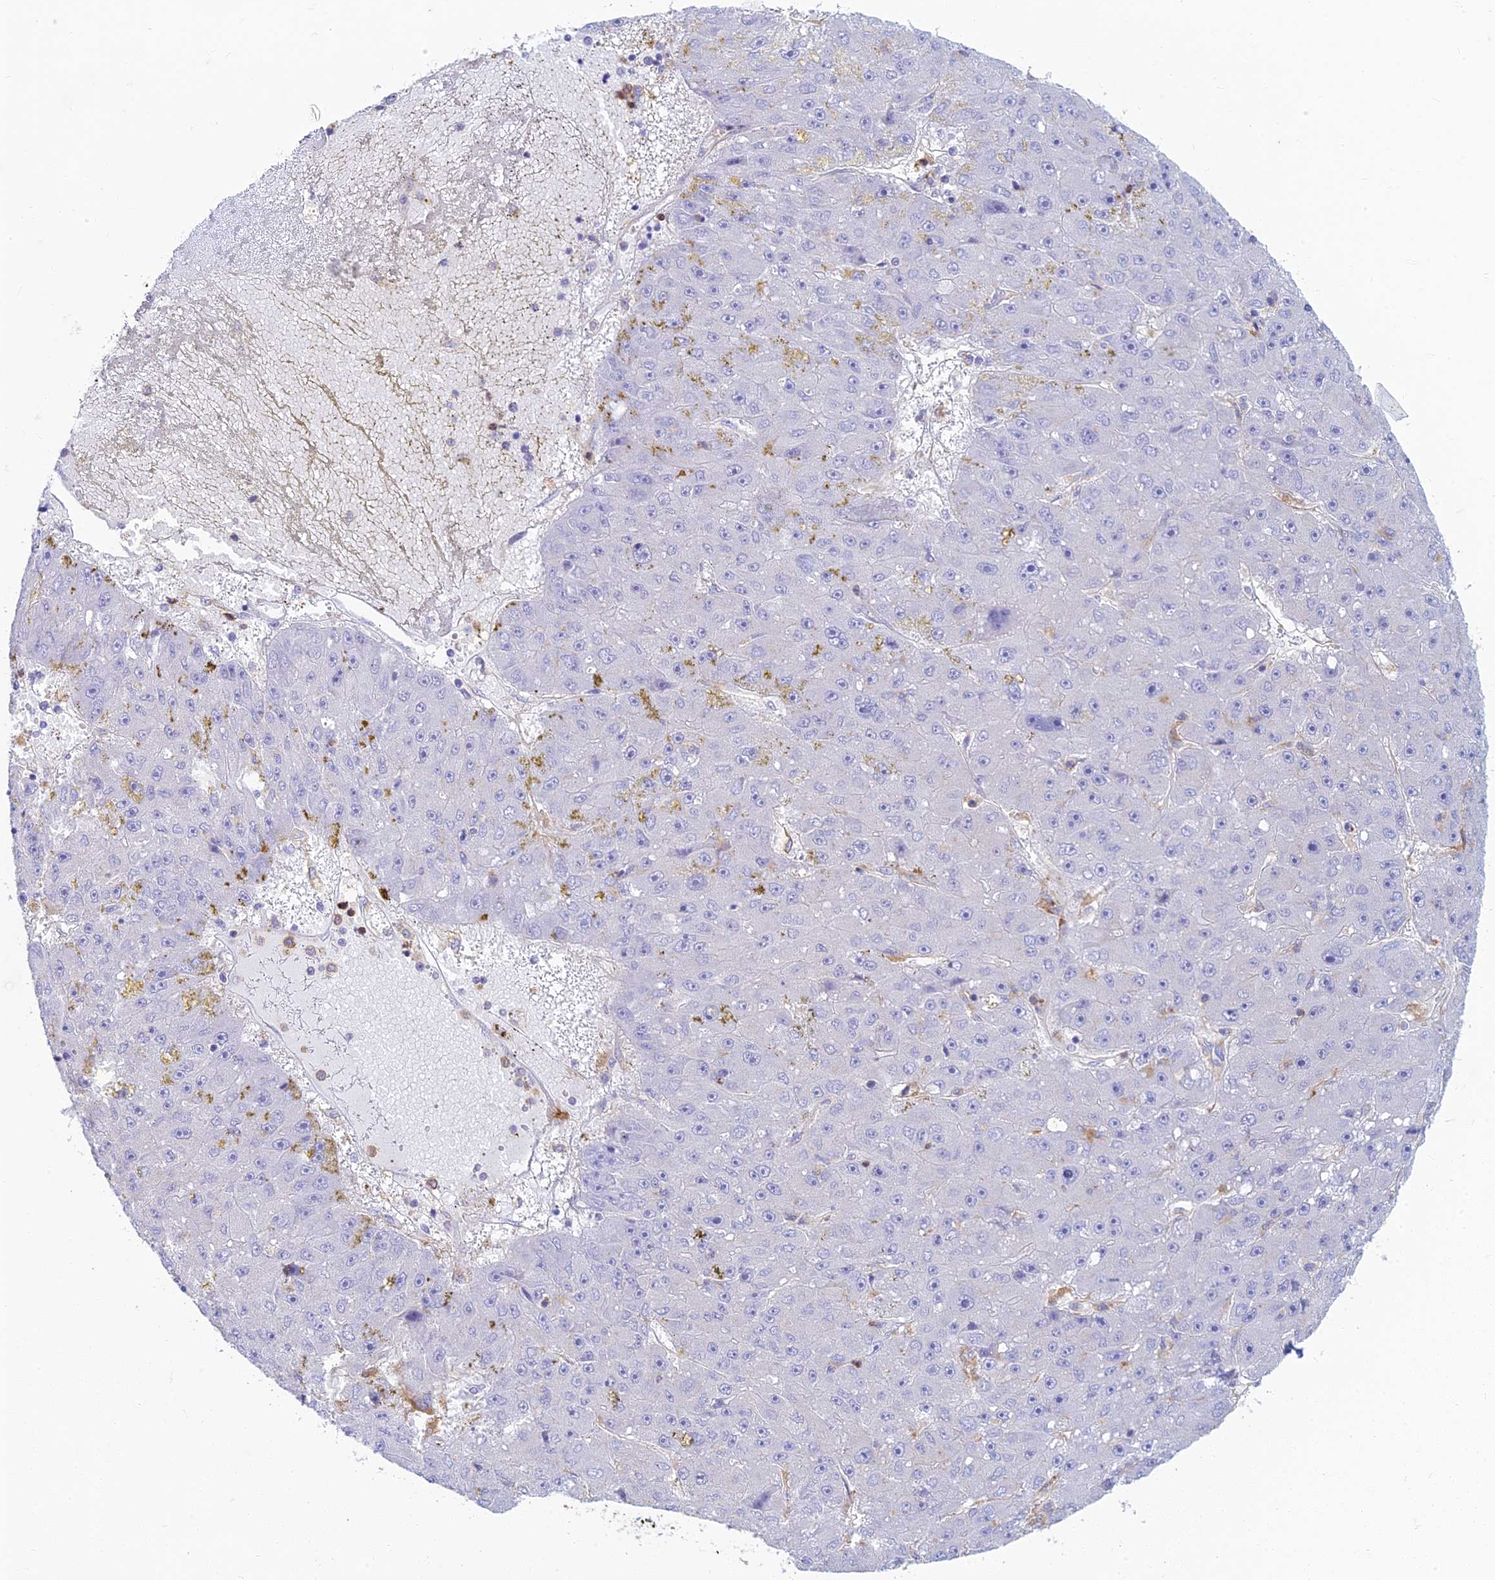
{"staining": {"intensity": "negative", "quantity": "none", "location": "none"}, "tissue": "liver cancer", "cell_type": "Tumor cells", "image_type": "cancer", "snomed": [{"axis": "morphology", "description": "Carcinoma, Hepatocellular, NOS"}, {"axis": "topography", "description": "Liver"}], "caption": "A histopathology image of human liver cancer is negative for staining in tumor cells.", "gene": "STRN4", "patient": {"sex": "male", "age": 67}}